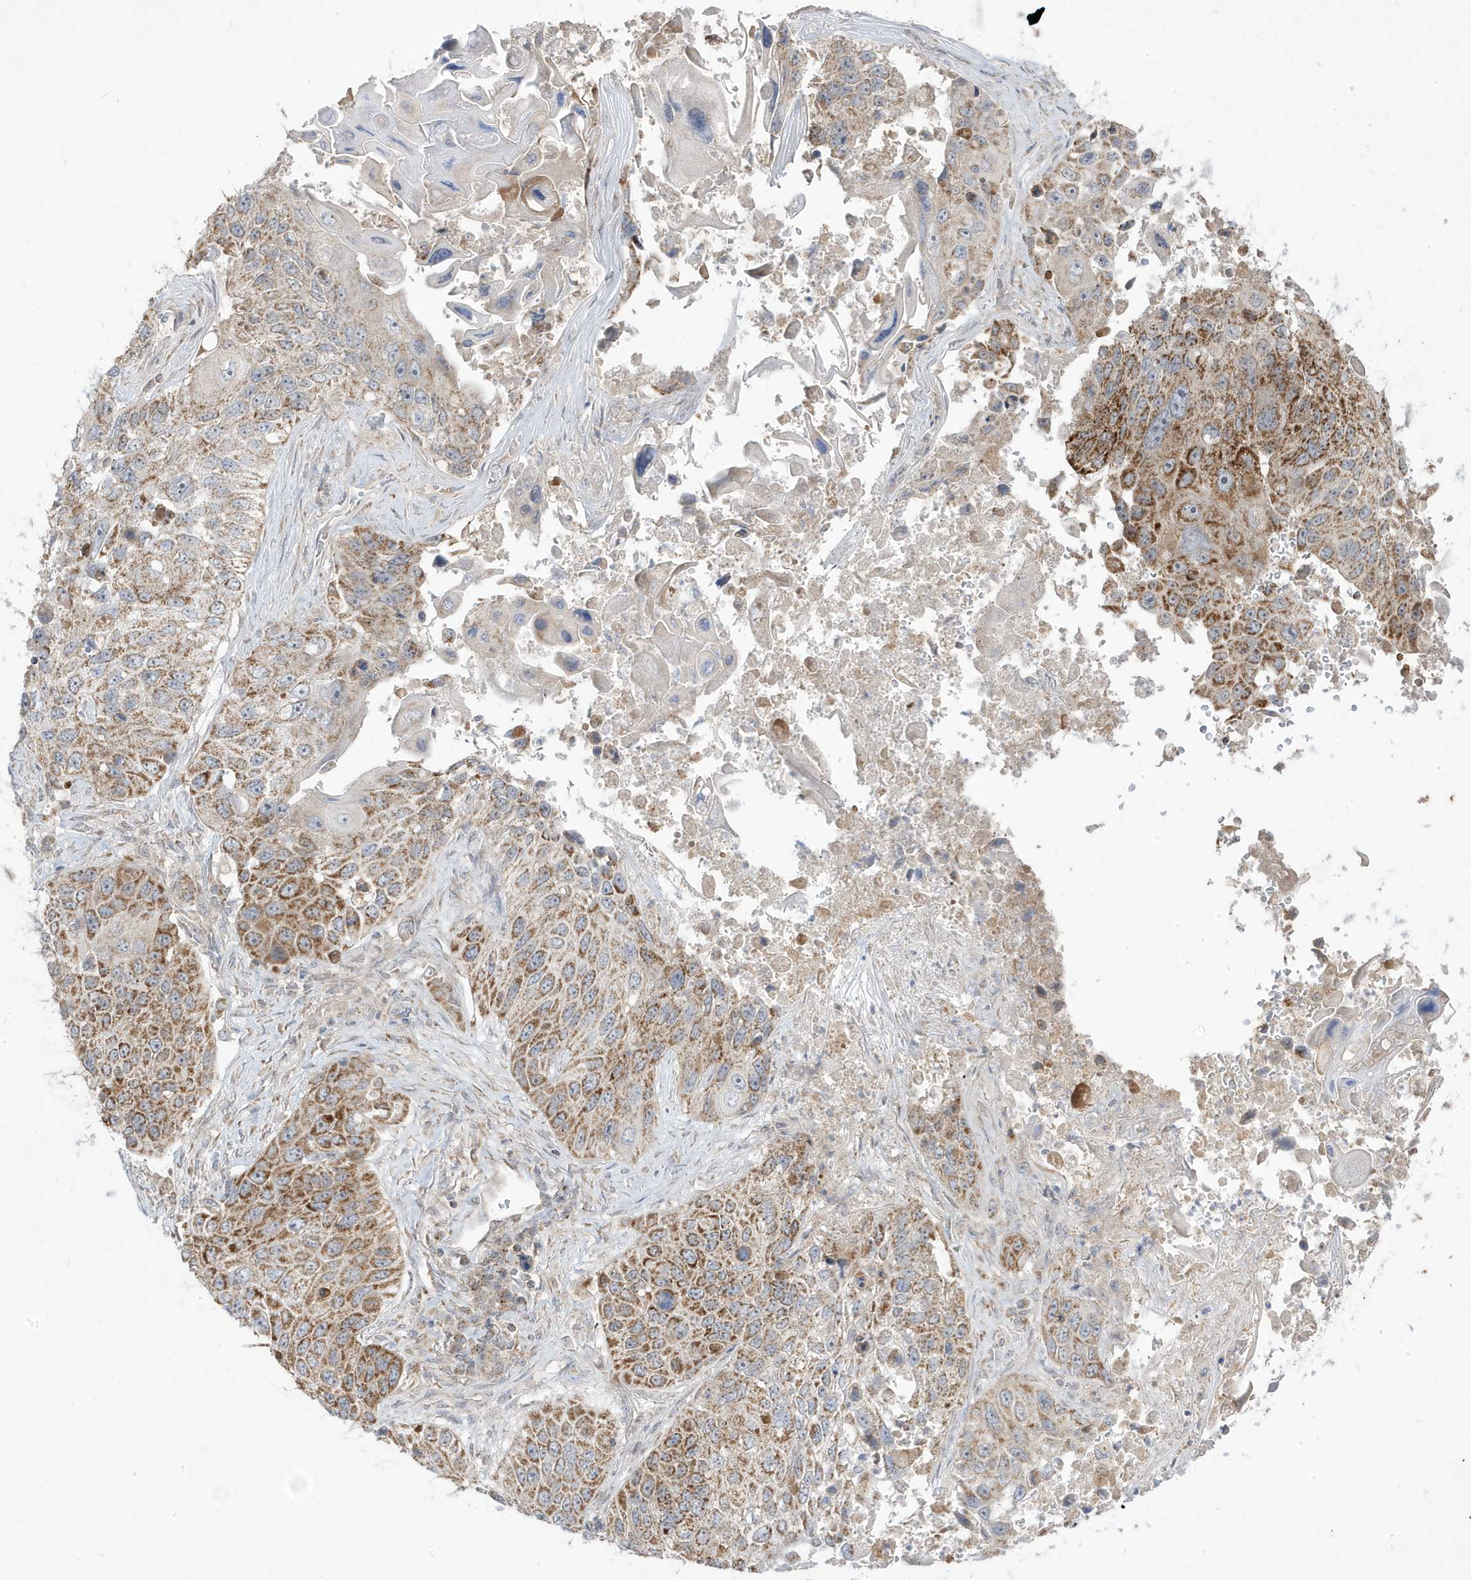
{"staining": {"intensity": "moderate", "quantity": ">75%", "location": "cytoplasmic/membranous"}, "tissue": "lung cancer", "cell_type": "Tumor cells", "image_type": "cancer", "snomed": [{"axis": "morphology", "description": "Squamous cell carcinoma, NOS"}, {"axis": "topography", "description": "Lung"}], "caption": "A brown stain highlights moderate cytoplasmic/membranous staining of a protein in human lung cancer tumor cells.", "gene": "ADAMTSL3", "patient": {"sex": "male", "age": 61}}